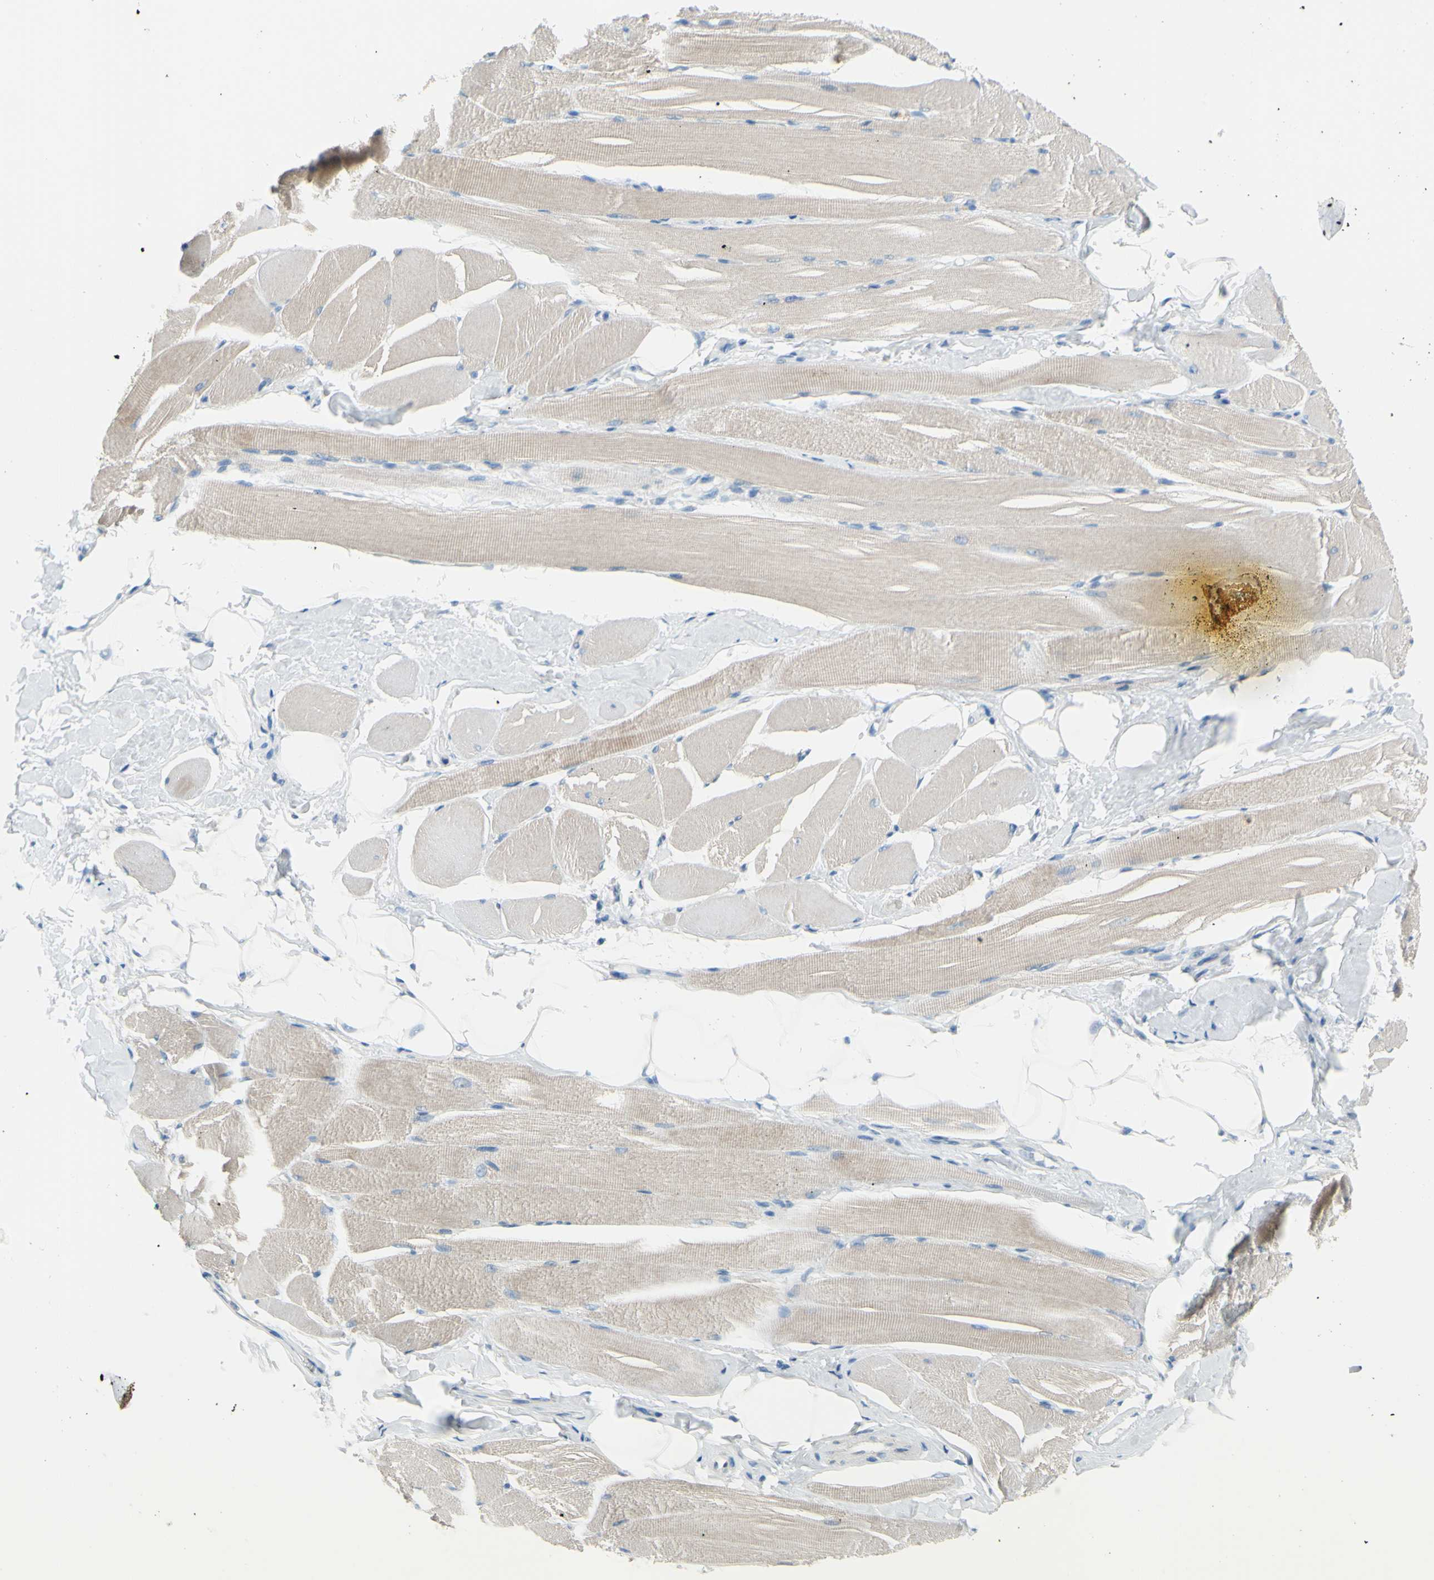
{"staining": {"intensity": "weak", "quantity": "25%-75%", "location": "cytoplasmic/membranous"}, "tissue": "skeletal muscle", "cell_type": "Myocytes", "image_type": "normal", "snomed": [{"axis": "morphology", "description": "Normal tissue, NOS"}, {"axis": "topography", "description": "Skeletal muscle"}, {"axis": "topography", "description": "Peripheral nerve tissue"}], "caption": "Protein analysis of unremarkable skeletal muscle reveals weak cytoplasmic/membranous staining in approximately 25%-75% of myocytes.", "gene": "SLC1A2", "patient": {"sex": "female", "age": 84}}